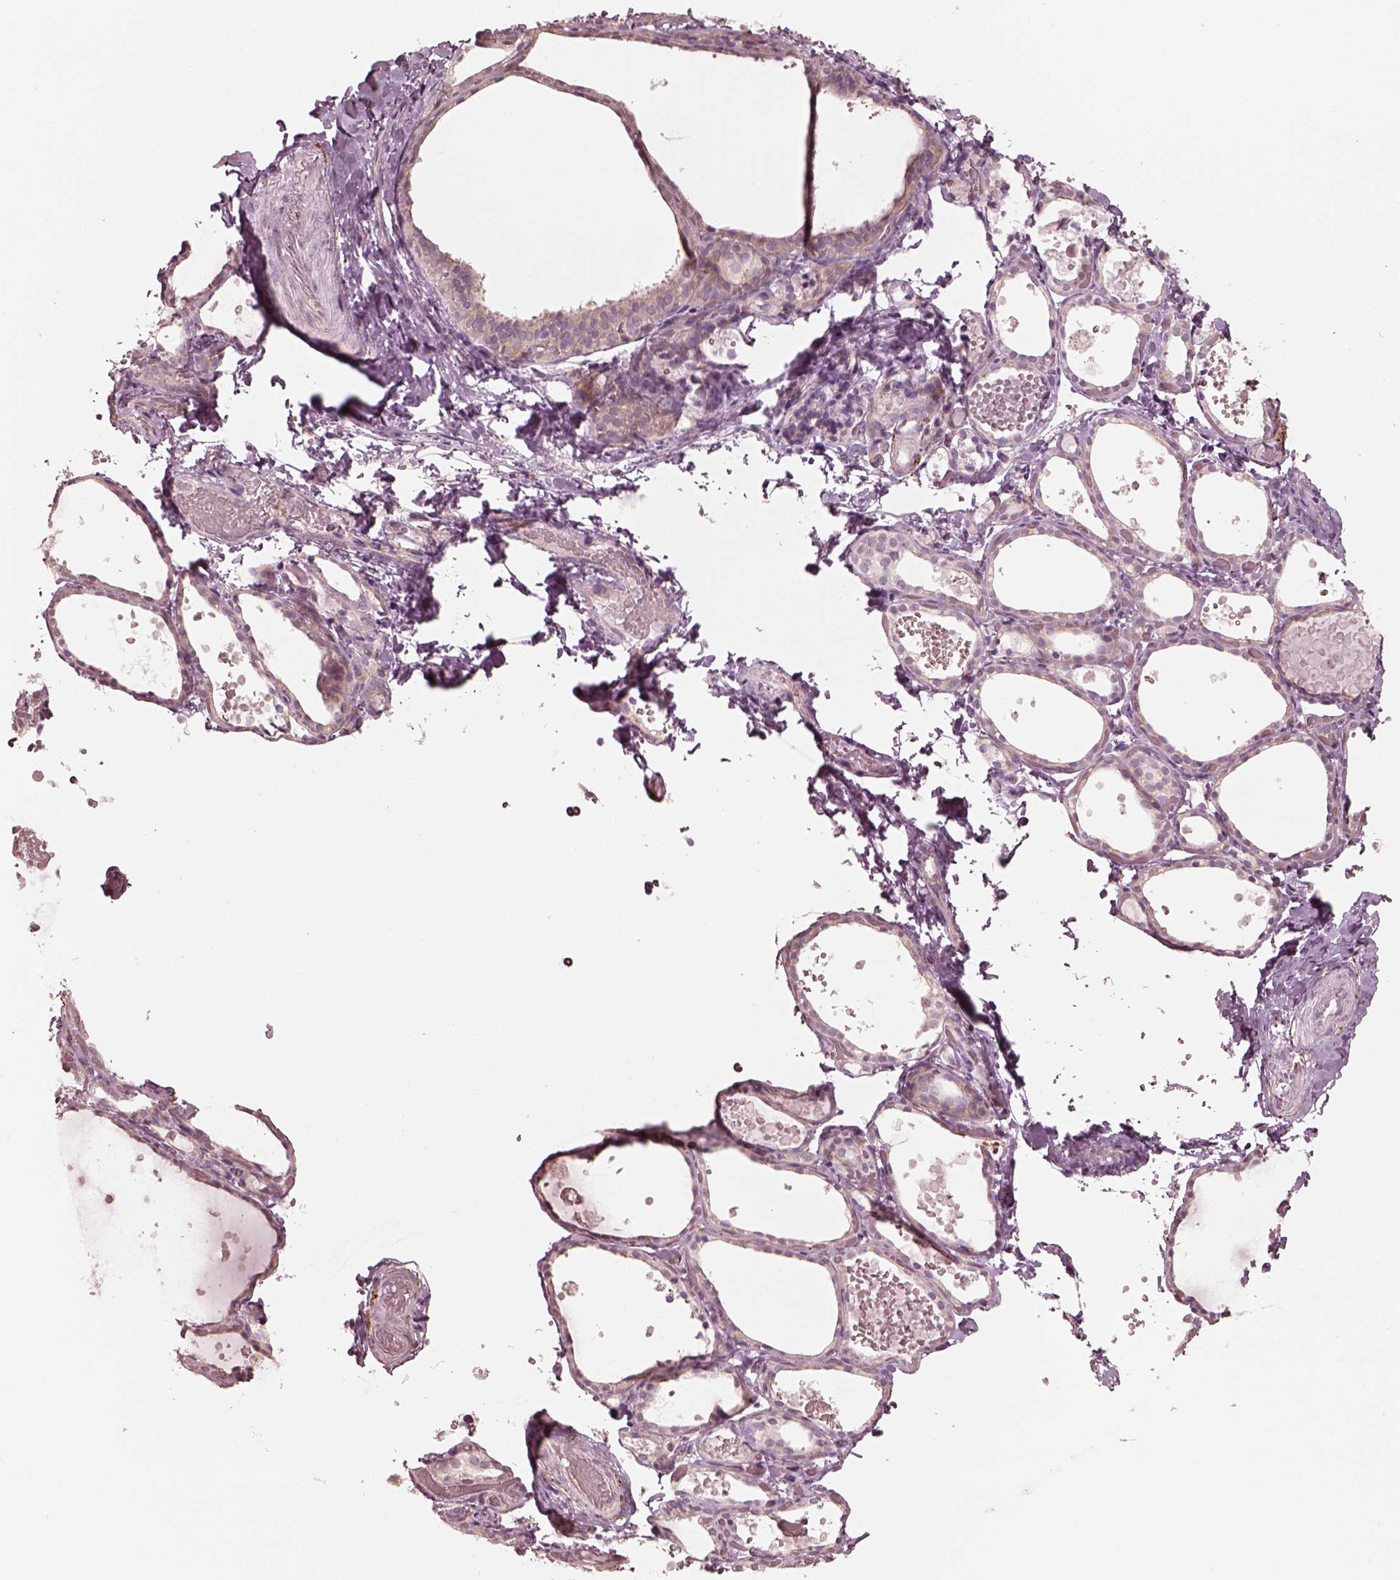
{"staining": {"intensity": "weak", "quantity": "25%-75%", "location": "cytoplasmic/membranous"}, "tissue": "thyroid gland", "cell_type": "Glandular cells", "image_type": "normal", "snomed": [{"axis": "morphology", "description": "Normal tissue, NOS"}, {"axis": "topography", "description": "Thyroid gland"}], "caption": "This is a micrograph of immunohistochemistry staining of unremarkable thyroid gland, which shows weak expression in the cytoplasmic/membranous of glandular cells.", "gene": "RAB3C", "patient": {"sex": "female", "age": 56}}